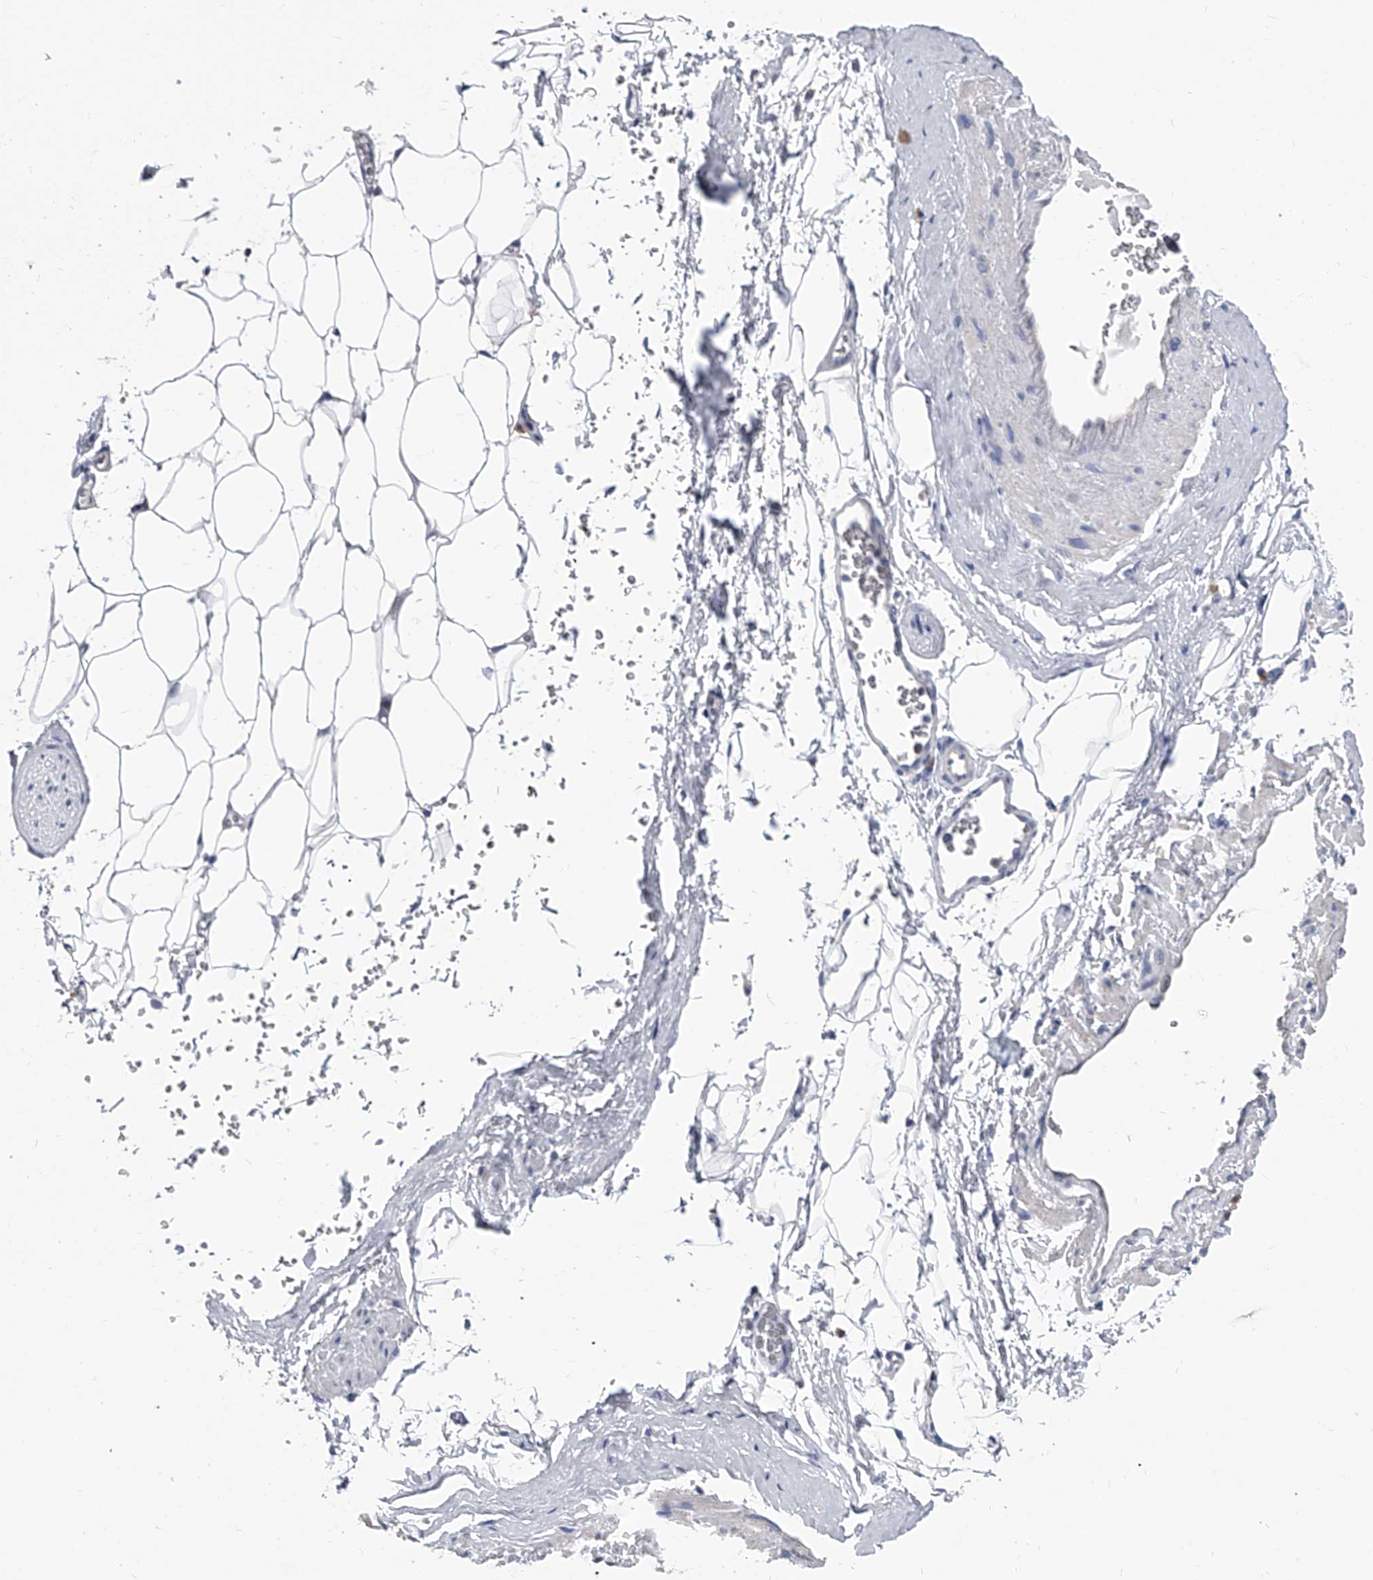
{"staining": {"intensity": "negative", "quantity": "none", "location": "none"}, "tissue": "adipose tissue", "cell_type": "Adipocytes", "image_type": "normal", "snomed": [{"axis": "morphology", "description": "Normal tissue, NOS"}, {"axis": "morphology", "description": "Adenocarcinoma, Low grade"}, {"axis": "topography", "description": "Prostate"}, {"axis": "topography", "description": "Peripheral nerve tissue"}], "caption": "Adipose tissue stained for a protein using immunohistochemistry reveals no staining adipocytes.", "gene": "SERPINB9", "patient": {"sex": "male", "age": 63}}